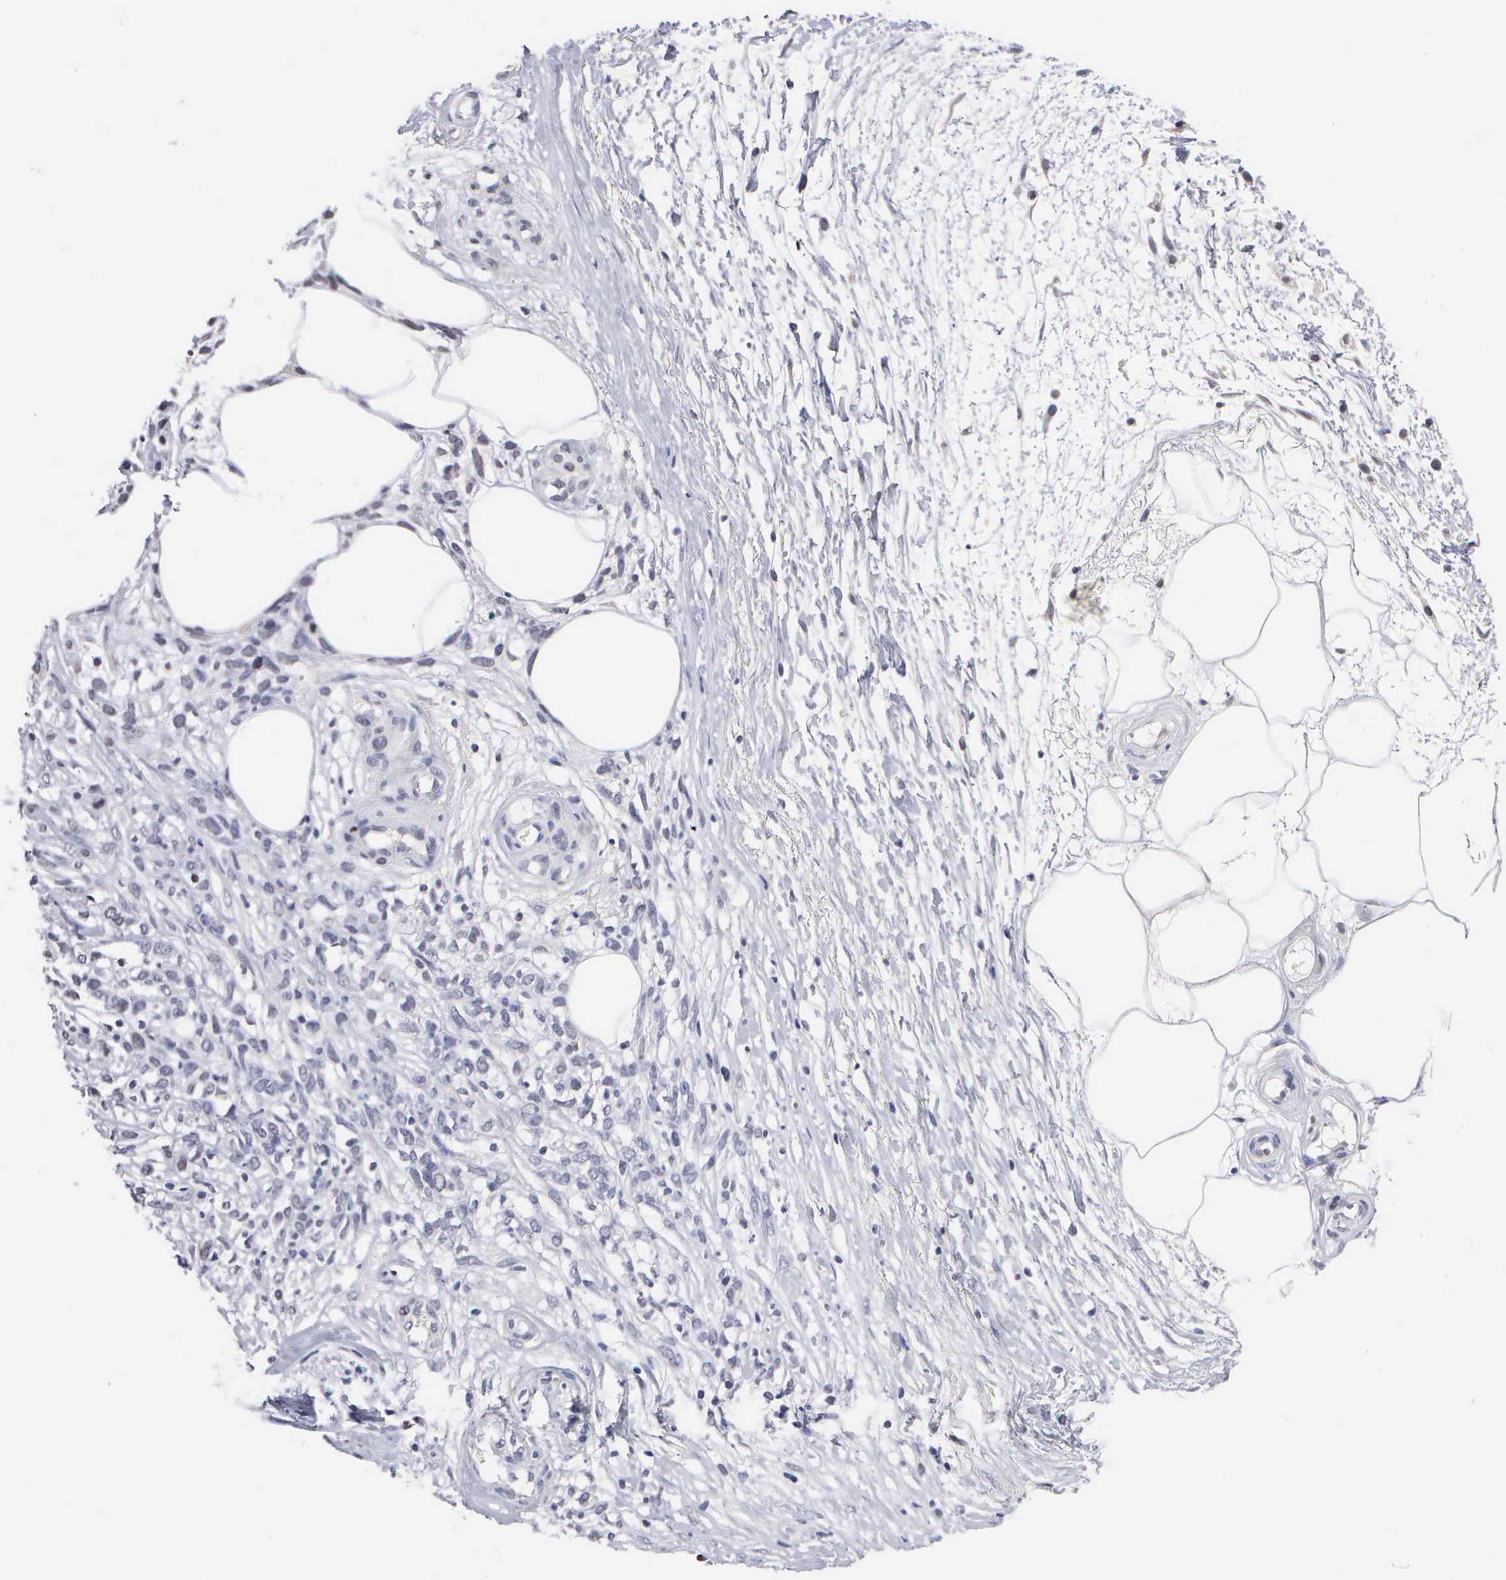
{"staining": {"intensity": "negative", "quantity": "none", "location": "none"}, "tissue": "melanoma", "cell_type": "Tumor cells", "image_type": "cancer", "snomed": [{"axis": "morphology", "description": "Malignant melanoma, NOS"}, {"axis": "topography", "description": "Skin"}], "caption": "Tumor cells show no significant positivity in melanoma.", "gene": "KDM6A", "patient": {"sex": "female", "age": 85}}